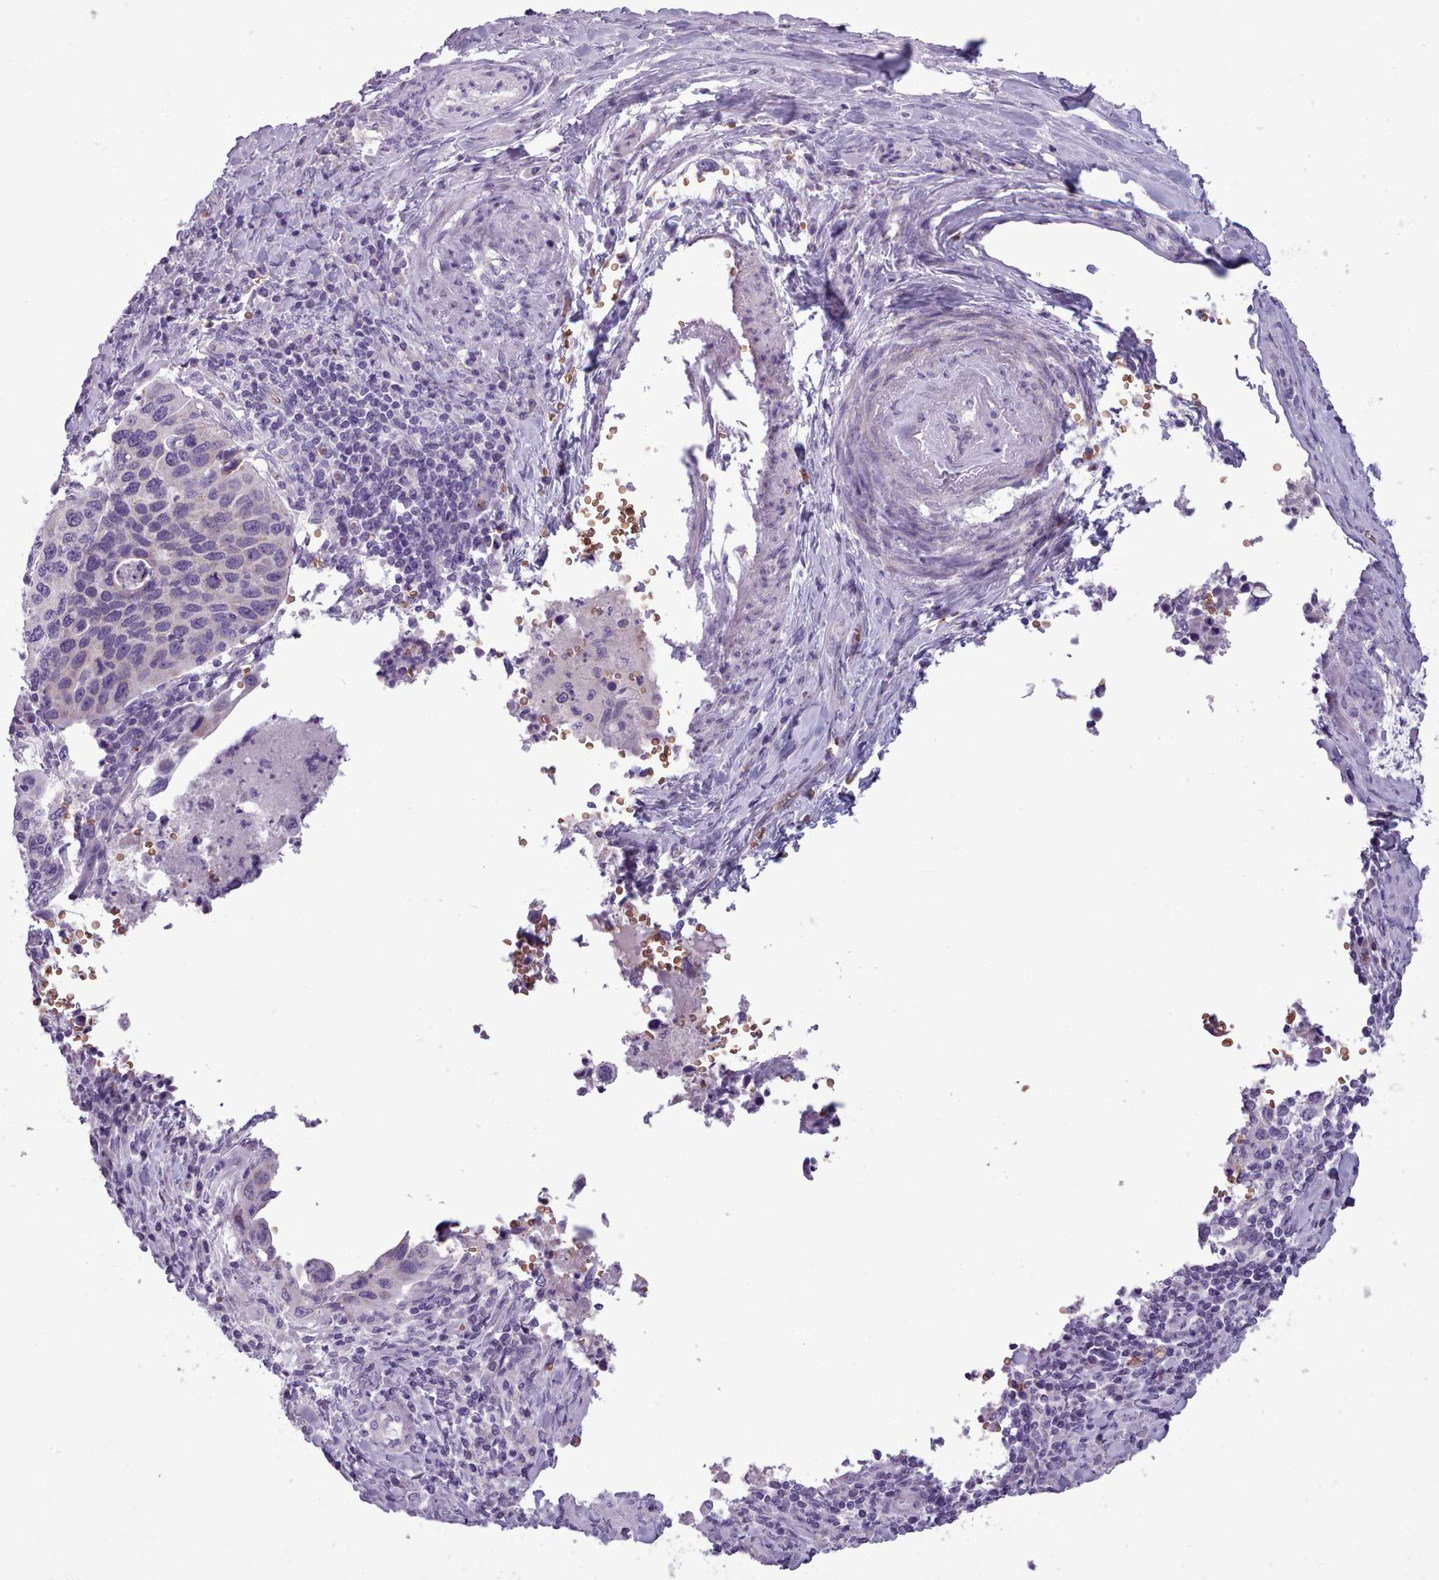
{"staining": {"intensity": "negative", "quantity": "none", "location": "none"}, "tissue": "cervical cancer", "cell_type": "Tumor cells", "image_type": "cancer", "snomed": [{"axis": "morphology", "description": "Squamous cell carcinoma, NOS"}, {"axis": "topography", "description": "Cervix"}], "caption": "Immunohistochemistry (IHC) image of neoplastic tissue: squamous cell carcinoma (cervical) stained with DAB (3,3'-diaminobenzidine) displays no significant protein expression in tumor cells.", "gene": "AK4", "patient": {"sex": "female", "age": 38}}